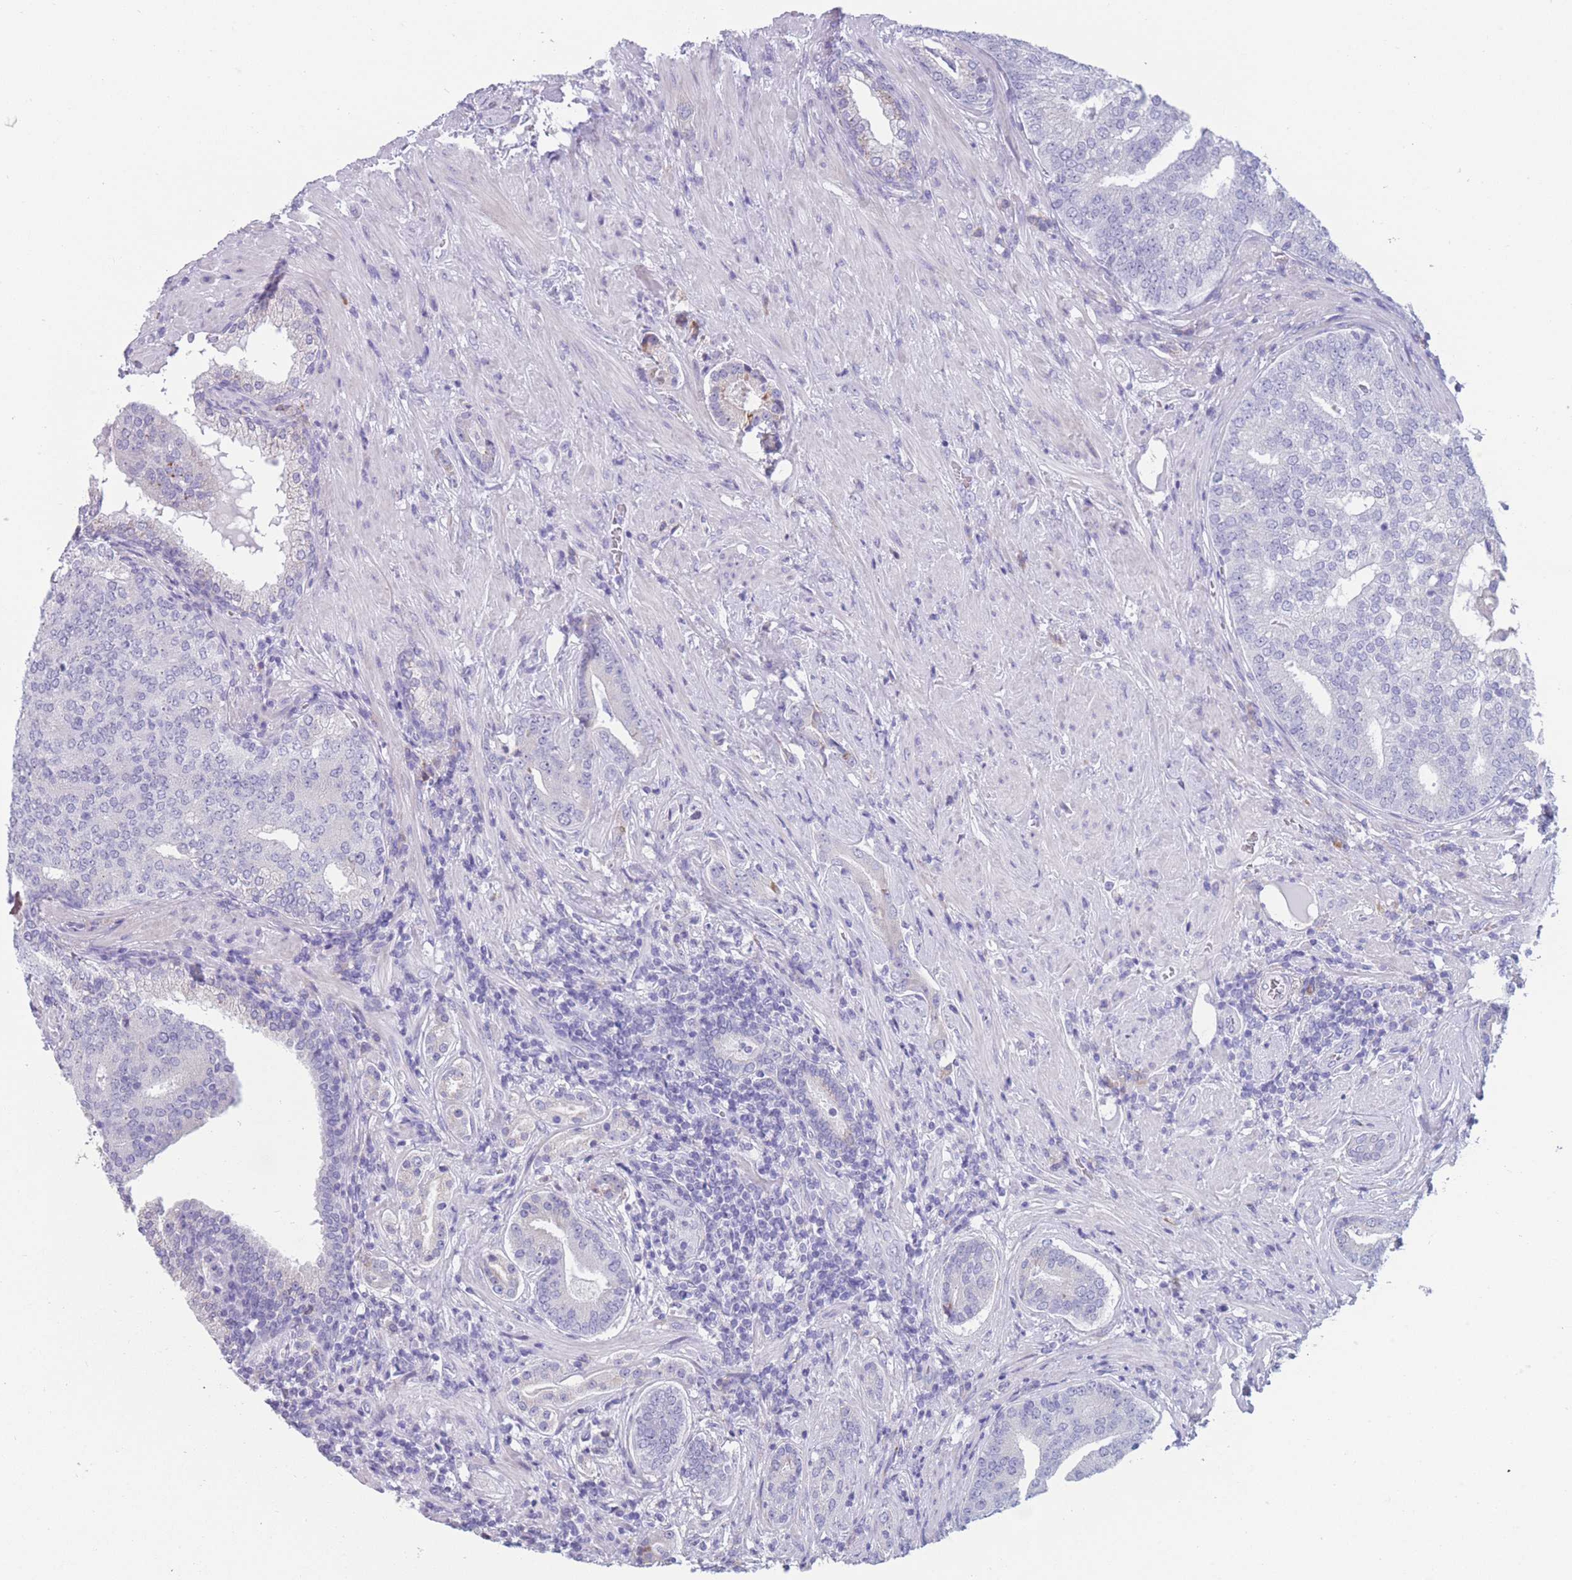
{"staining": {"intensity": "negative", "quantity": "none", "location": "none"}, "tissue": "prostate cancer", "cell_type": "Tumor cells", "image_type": "cancer", "snomed": [{"axis": "morphology", "description": "Adenocarcinoma, High grade"}, {"axis": "topography", "description": "Prostate"}], "caption": "Immunohistochemical staining of high-grade adenocarcinoma (prostate) reveals no significant expression in tumor cells.", "gene": "COL27A1", "patient": {"sex": "male", "age": 55}}